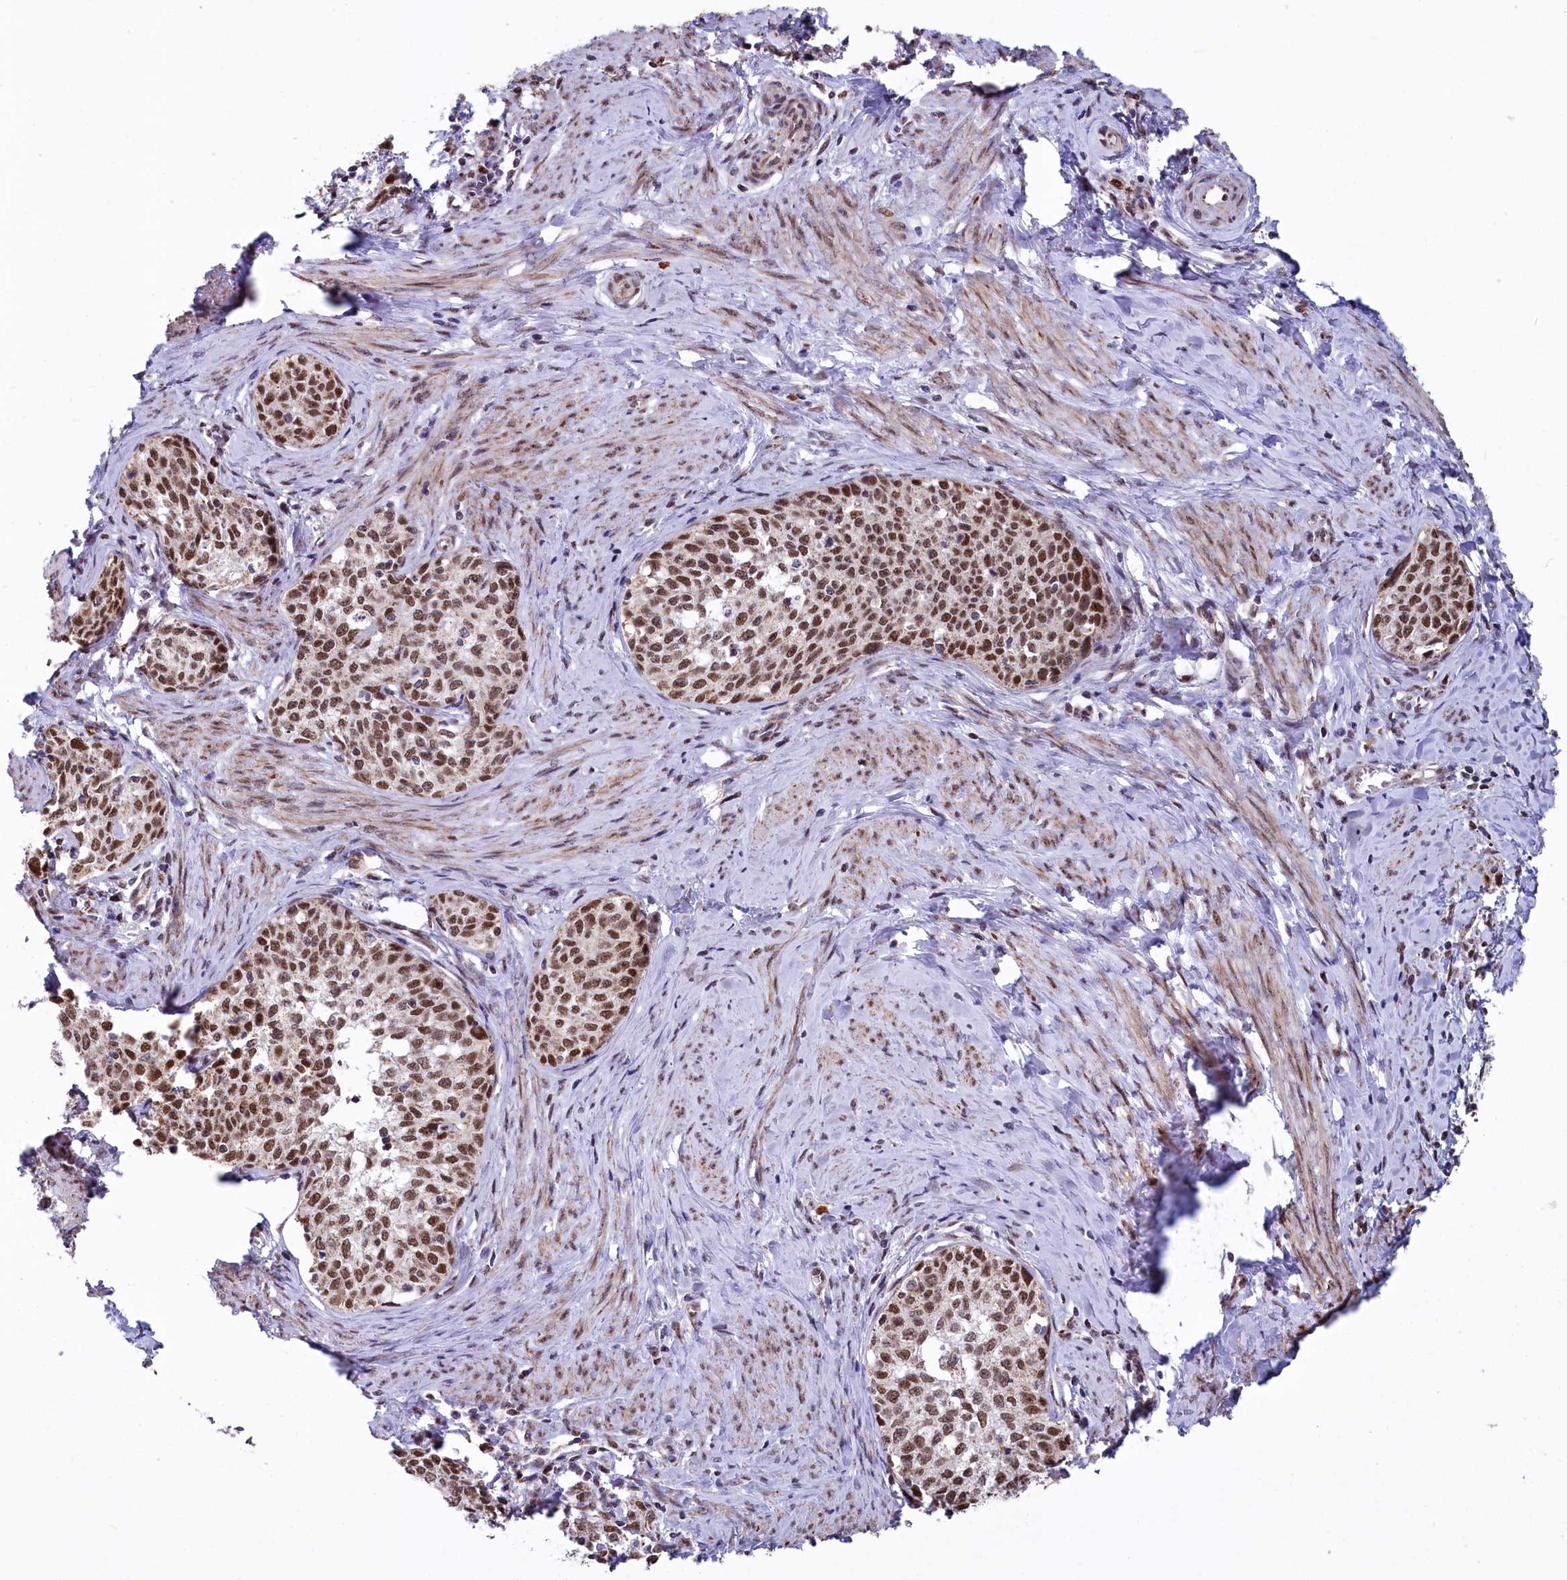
{"staining": {"intensity": "moderate", "quantity": ">75%", "location": "cytoplasmic/membranous,nuclear"}, "tissue": "cervical cancer", "cell_type": "Tumor cells", "image_type": "cancer", "snomed": [{"axis": "morphology", "description": "Squamous cell carcinoma, NOS"}, {"axis": "morphology", "description": "Adenocarcinoma, NOS"}, {"axis": "topography", "description": "Cervix"}], "caption": "Immunohistochemical staining of adenocarcinoma (cervical) displays medium levels of moderate cytoplasmic/membranous and nuclear expression in about >75% of tumor cells.", "gene": "MORN3", "patient": {"sex": "female", "age": 52}}